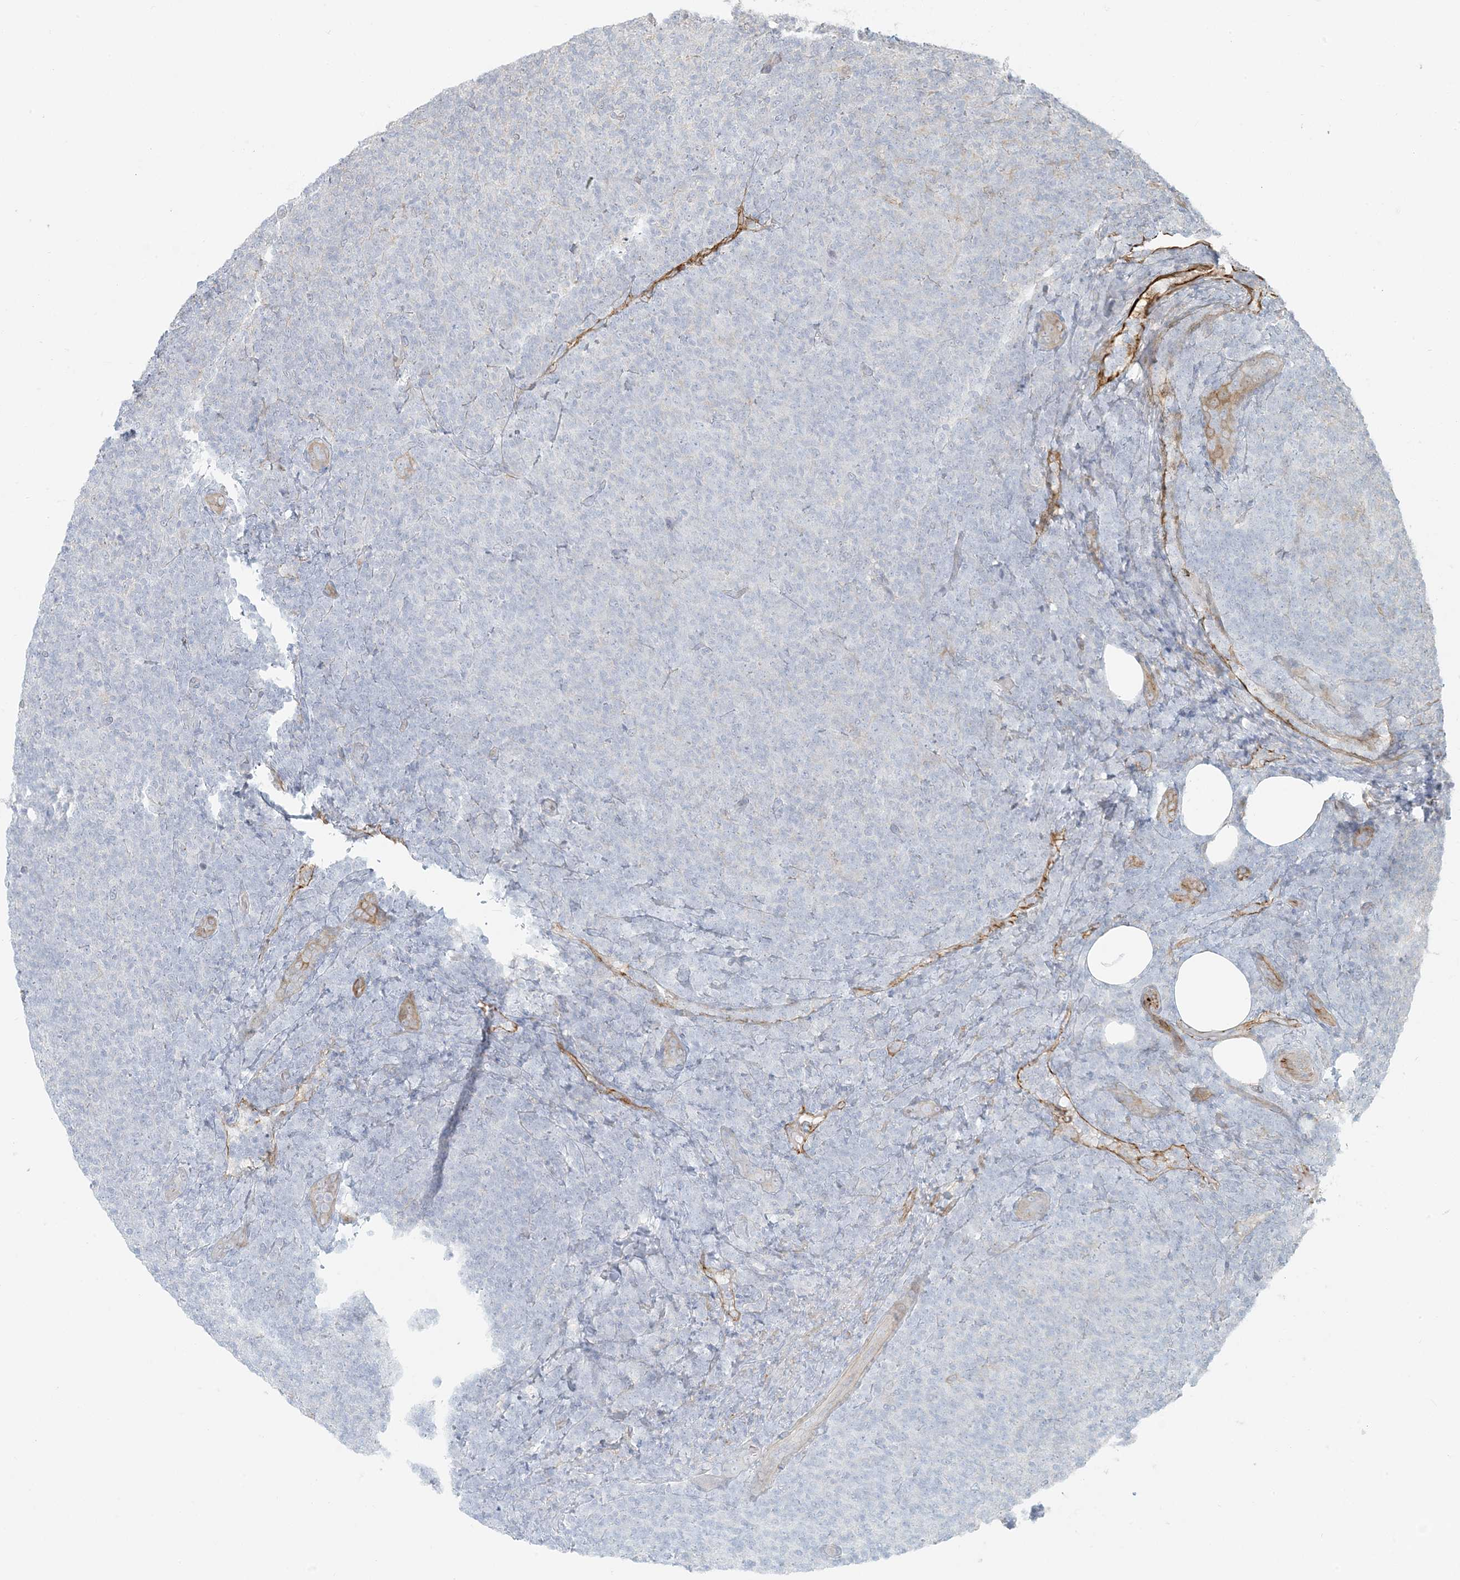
{"staining": {"intensity": "negative", "quantity": "none", "location": "none"}, "tissue": "lymphoma", "cell_type": "Tumor cells", "image_type": "cancer", "snomed": [{"axis": "morphology", "description": "Malignant lymphoma, non-Hodgkin's type, Low grade"}, {"axis": "topography", "description": "Lymph node"}], "caption": "This is a micrograph of IHC staining of lymphoma, which shows no positivity in tumor cells.", "gene": "BCORL1", "patient": {"sex": "male", "age": 66}}